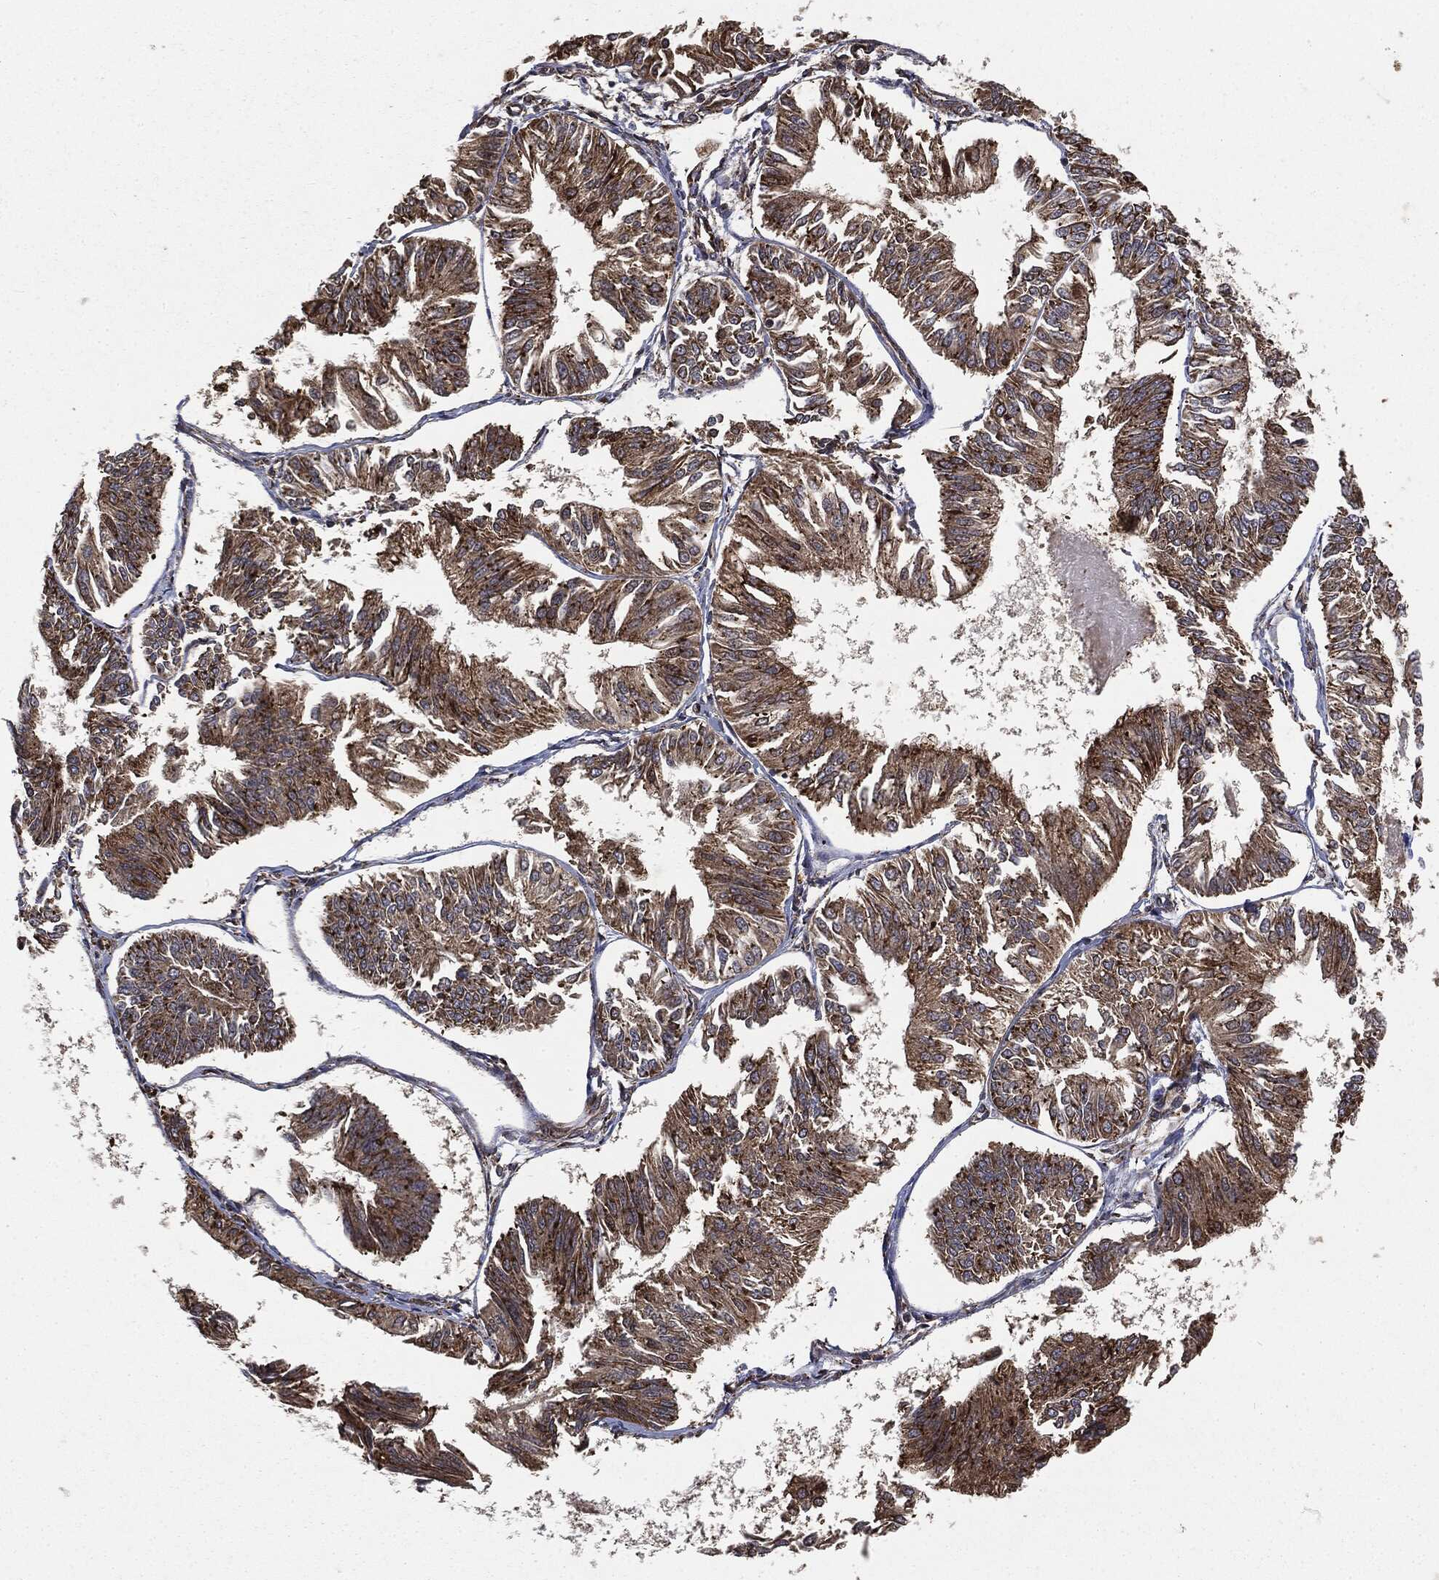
{"staining": {"intensity": "moderate", "quantity": ">75%", "location": "cytoplasmic/membranous"}, "tissue": "endometrial cancer", "cell_type": "Tumor cells", "image_type": "cancer", "snomed": [{"axis": "morphology", "description": "Adenocarcinoma, NOS"}, {"axis": "topography", "description": "Endometrium"}], "caption": "A medium amount of moderate cytoplasmic/membranous expression is identified in approximately >75% of tumor cells in endometrial cancer (adenocarcinoma) tissue.", "gene": "CYLD", "patient": {"sex": "female", "age": 58}}